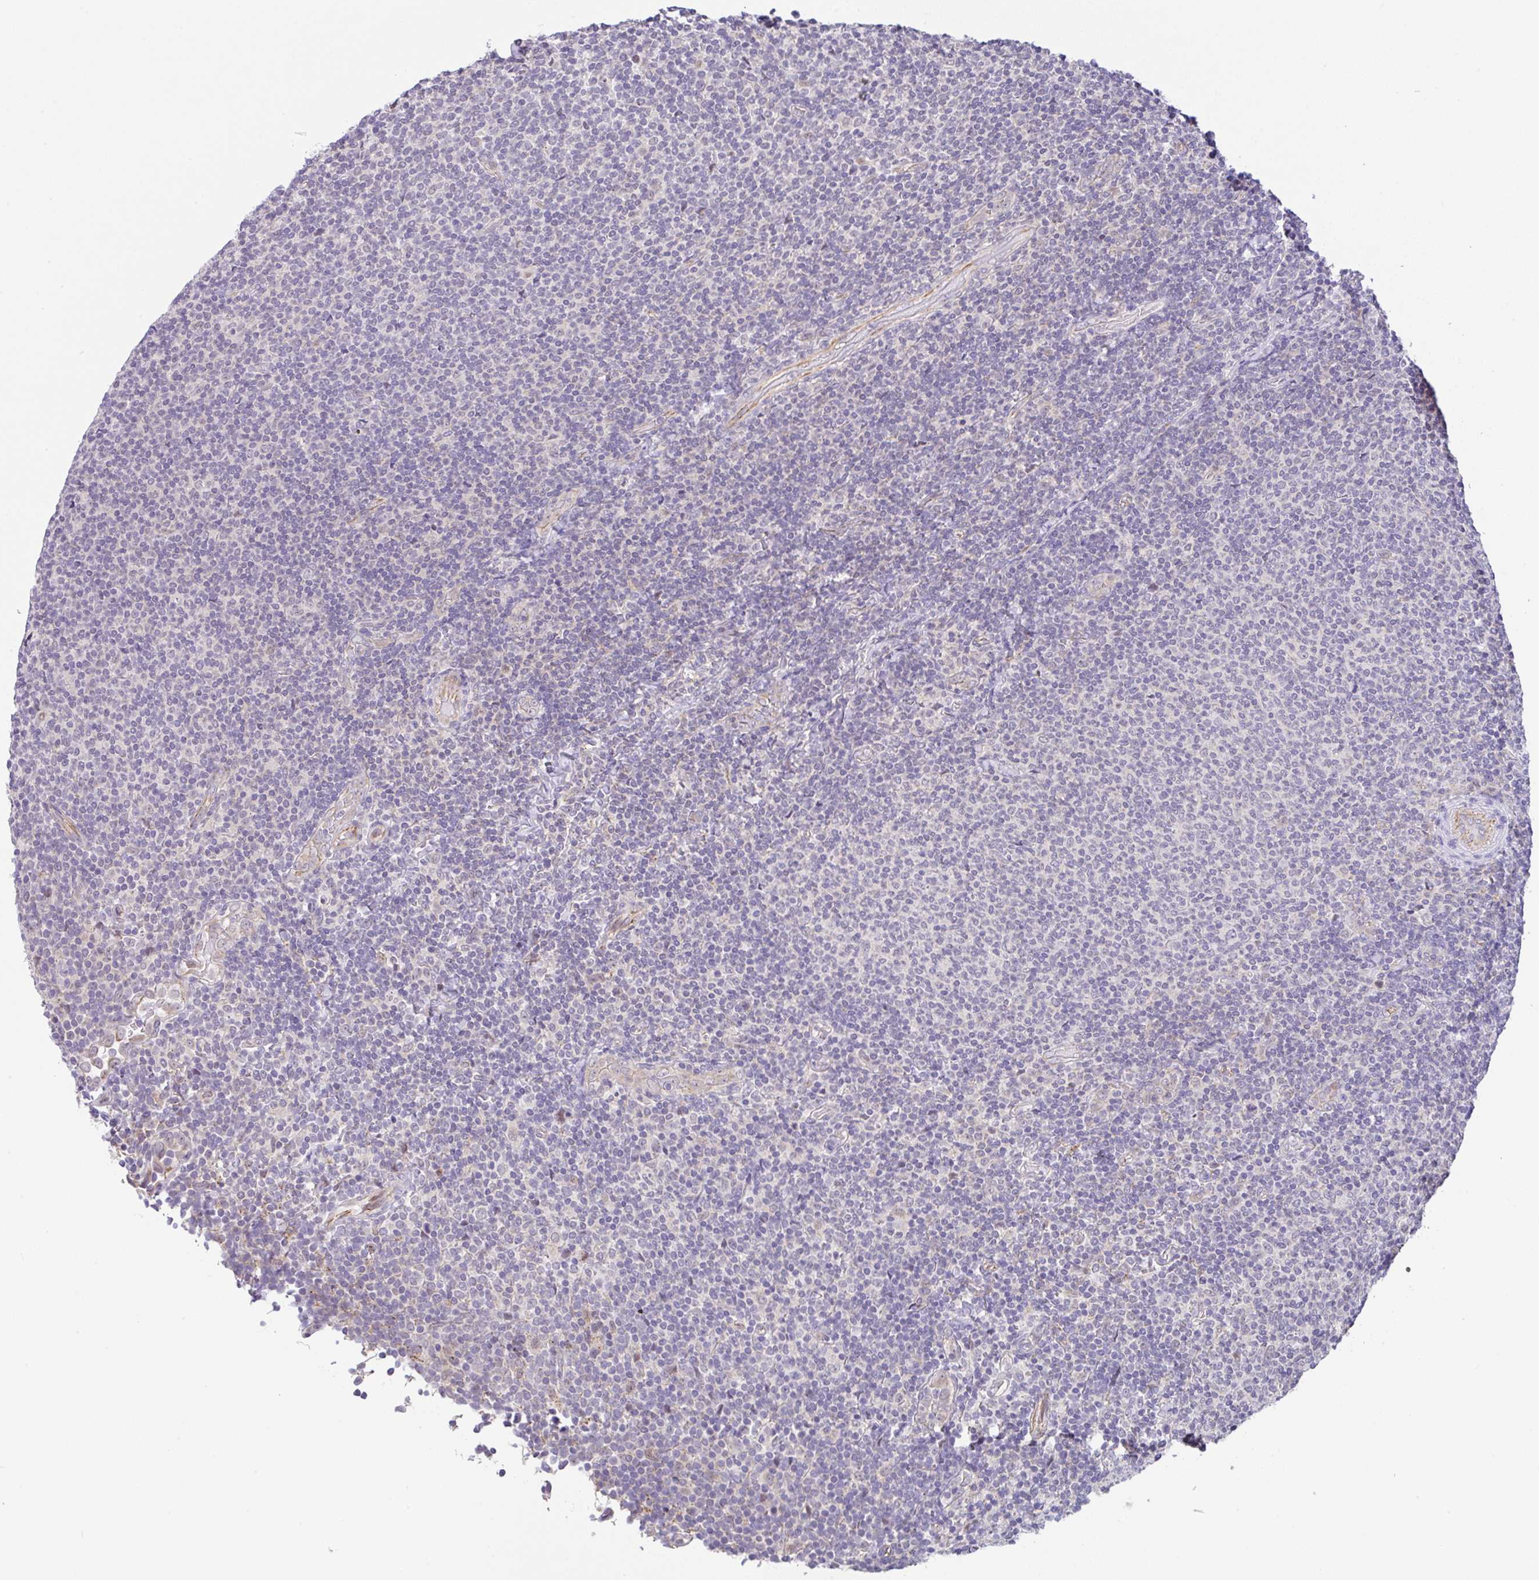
{"staining": {"intensity": "negative", "quantity": "none", "location": "none"}, "tissue": "lymphoma", "cell_type": "Tumor cells", "image_type": "cancer", "snomed": [{"axis": "morphology", "description": "Malignant lymphoma, non-Hodgkin's type, Low grade"}, {"axis": "topography", "description": "Lymph node"}], "caption": "Image shows no significant protein expression in tumor cells of lymphoma.", "gene": "CGNL1", "patient": {"sex": "male", "age": 52}}